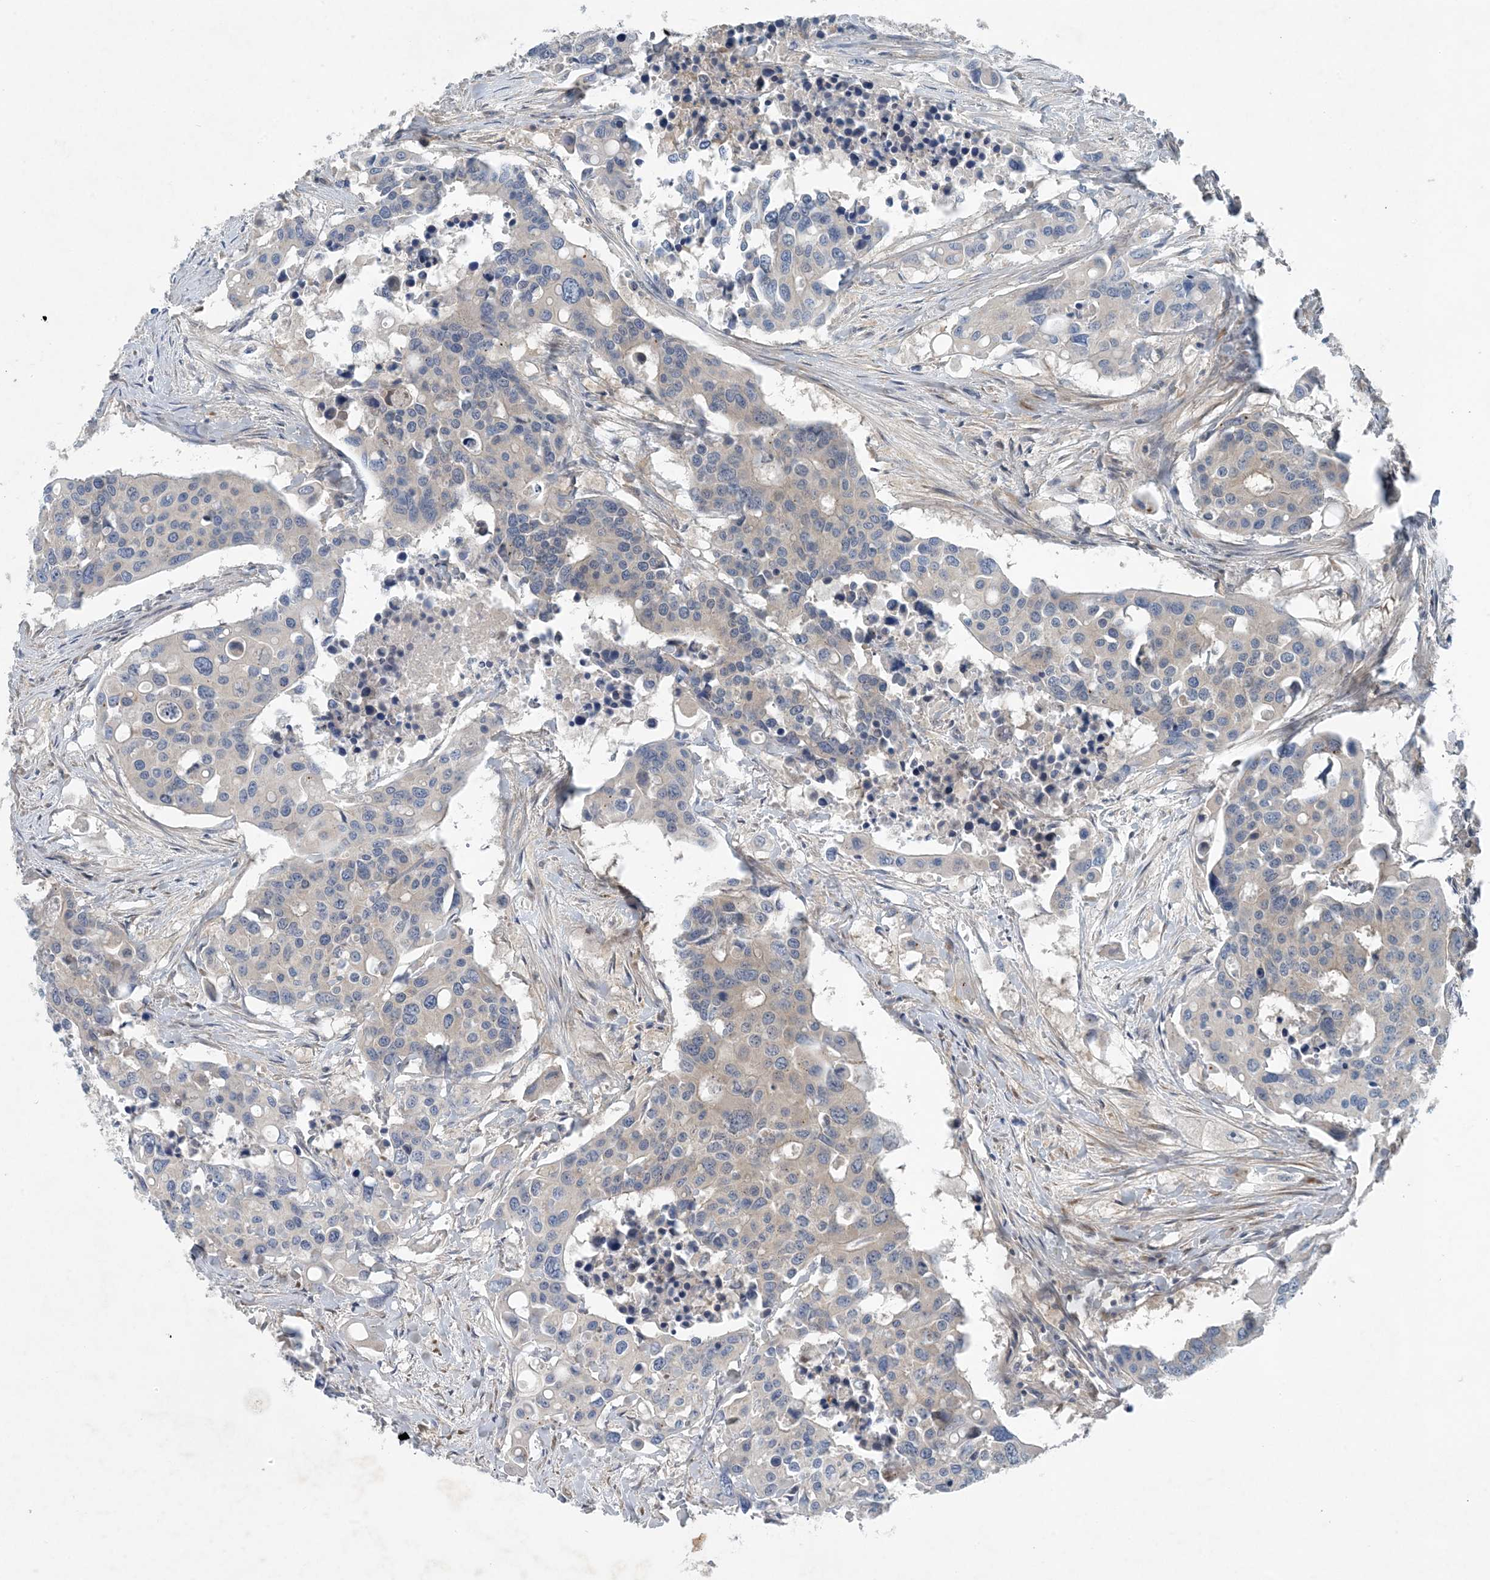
{"staining": {"intensity": "negative", "quantity": "none", "location": "none"}, "tissue": "colorectal cancer", "cell_type": "Tumor cells", "image_type": "cancer", "snomed": [{"axis": "morphology", "description": "Adenocarcinoma, NOS"}, {"axis": "topography", "description": "Colon"}], "caption": "DAB immunohistochemical staining of human colorectal cancer demonstrates no significant positivity in tumor cells. (Stains: DAB (3,3'-diaminobenzidine) IHC with hematoxylin counter stain, Microscopy: brightfield microscopy at high magnification).", "gene": "HIKESHI", "patient": {"sex": "male", "age": 77}}